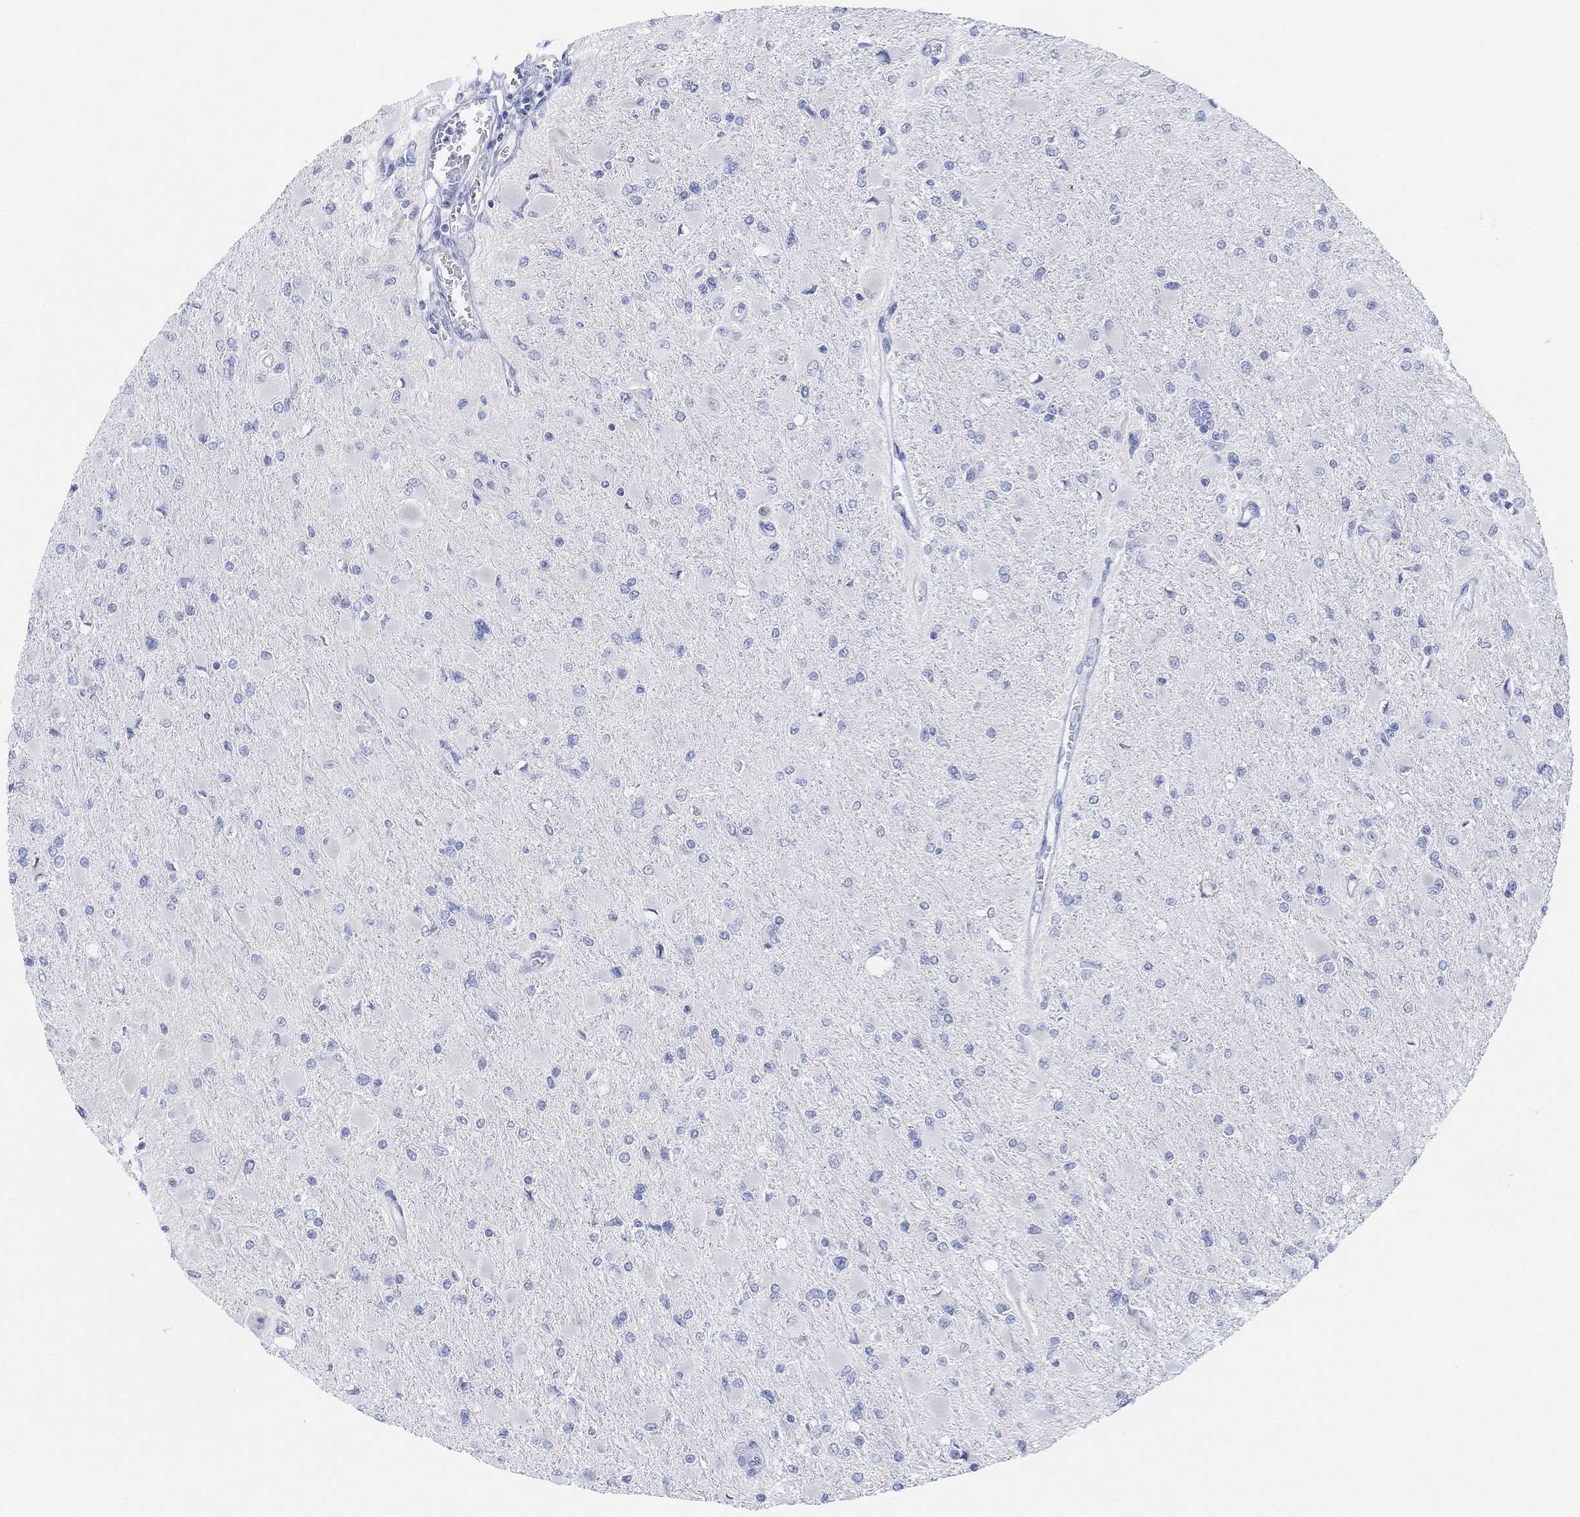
{"staining": {"intensity": "negative", "quantity": "none", "location": "none"}, "tissue": "glioma", "cell_type": "Tumor cells", "image_type": "cancer", "snomed": [{"axis": "morphology", "description": "Glioma, malignant, High grade"}, {"axis": "topography", "description": "Cerebral cortex"}], "caption": "DAB immunohistochemical staining of high-grade glioma (malignant) demonstrates no significant staining in tumor cells. (DAB IHC with hematoxylin counter stain).", "gene": "GNG13", "patient": {"sex": "female", "age": 36}}